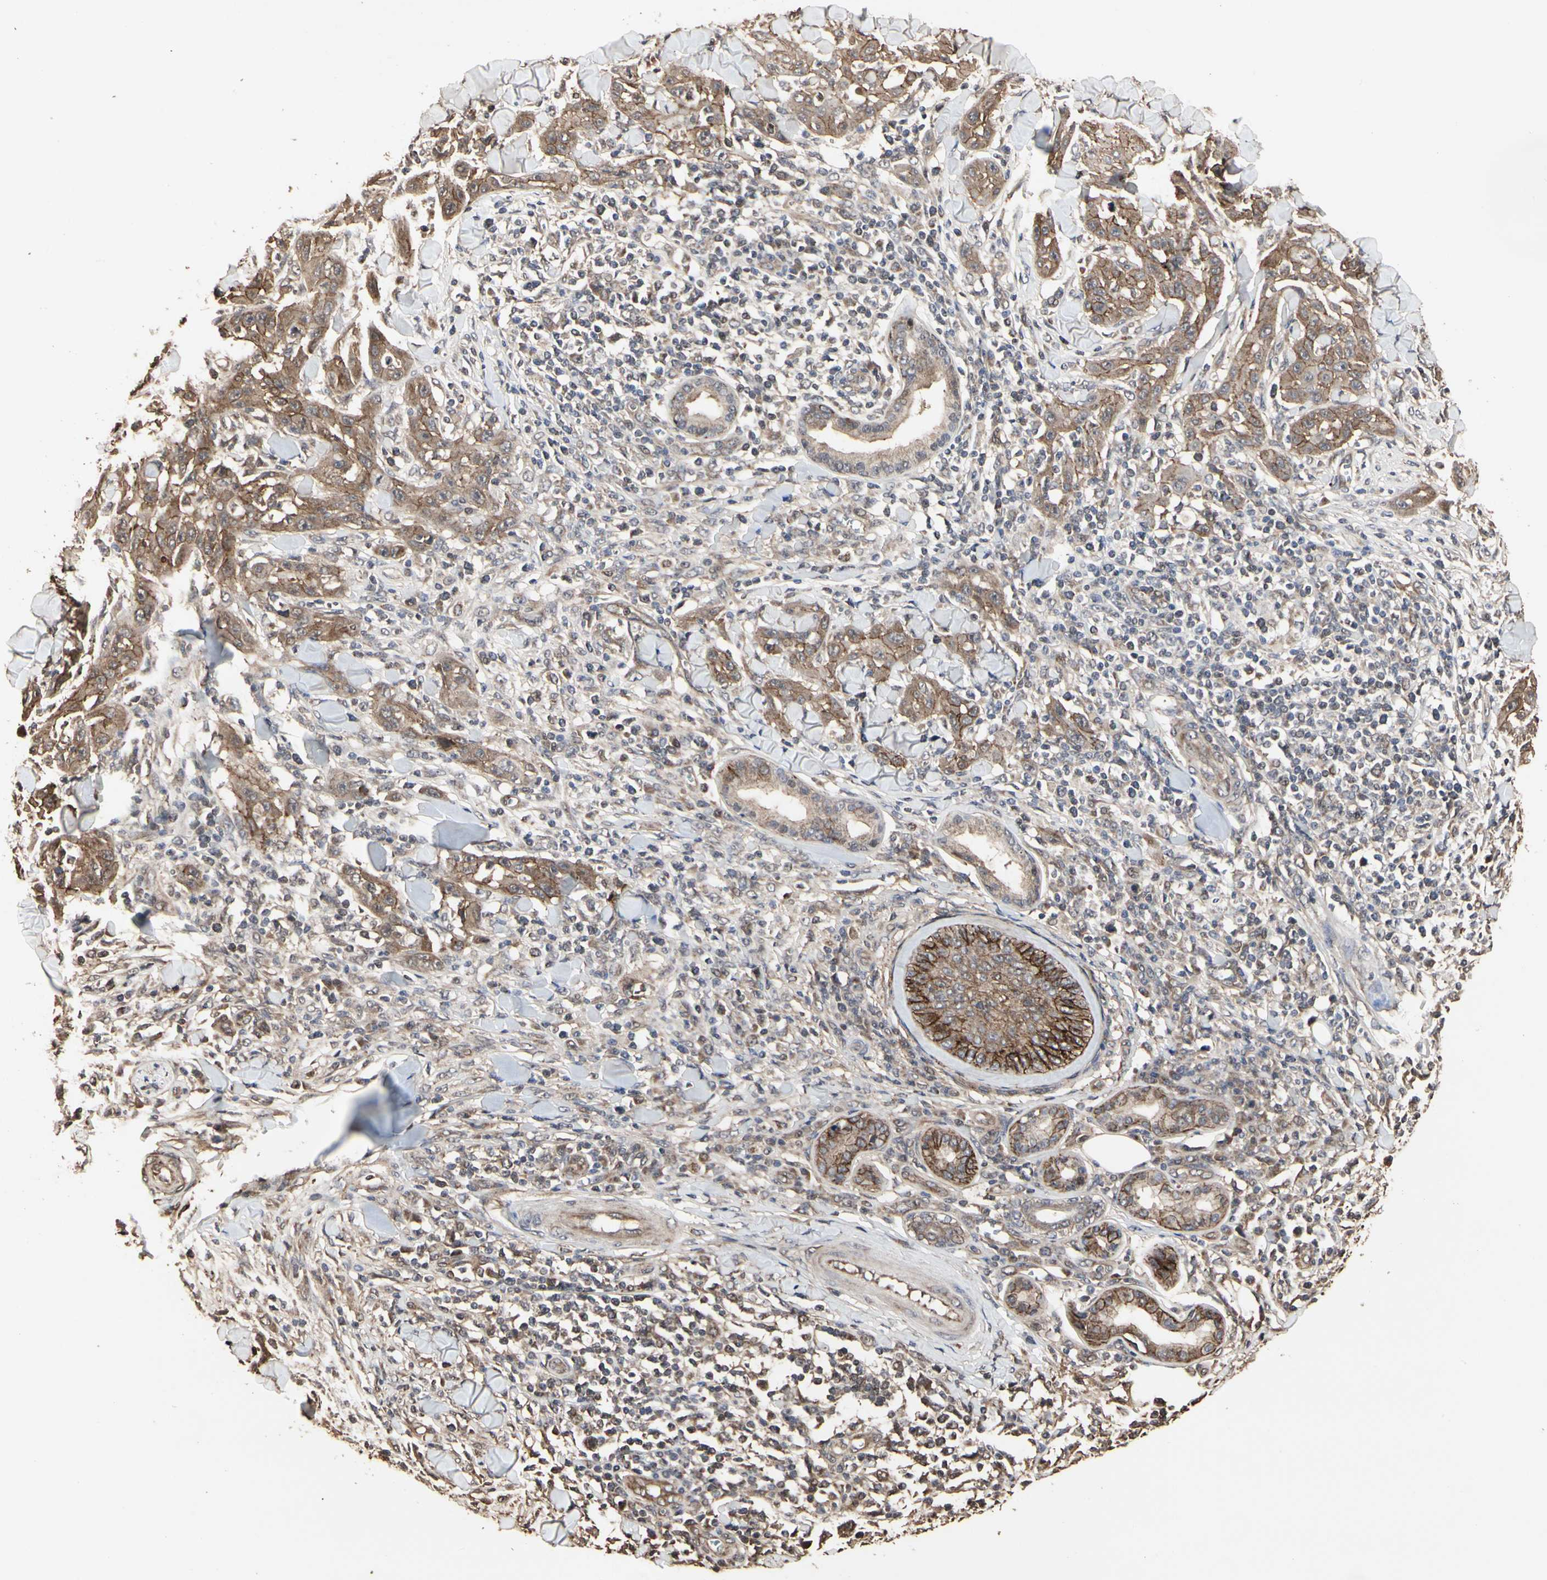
{"staining": {"intensity": "moderate", "quantity": ">75%", "location": "cytoplasmic/membranous"}, "tissue": "skin cancer", "cell_type": "Tumor cells", "image_type": "cancer", "snomed": [{"axis": "morphology", "description": "Squamous cell carcinoma, NOS"}, {"axis": "topography", "description": "Skin"}], "caption": "A photomicrograph of human skin squamous cell carcinoma stained for a protein reveals moderate cytoplasmic/membranous brown staining in tumor cells.", "gene": "TAOK1", "patient": {"sex": "male", "age": 24}}